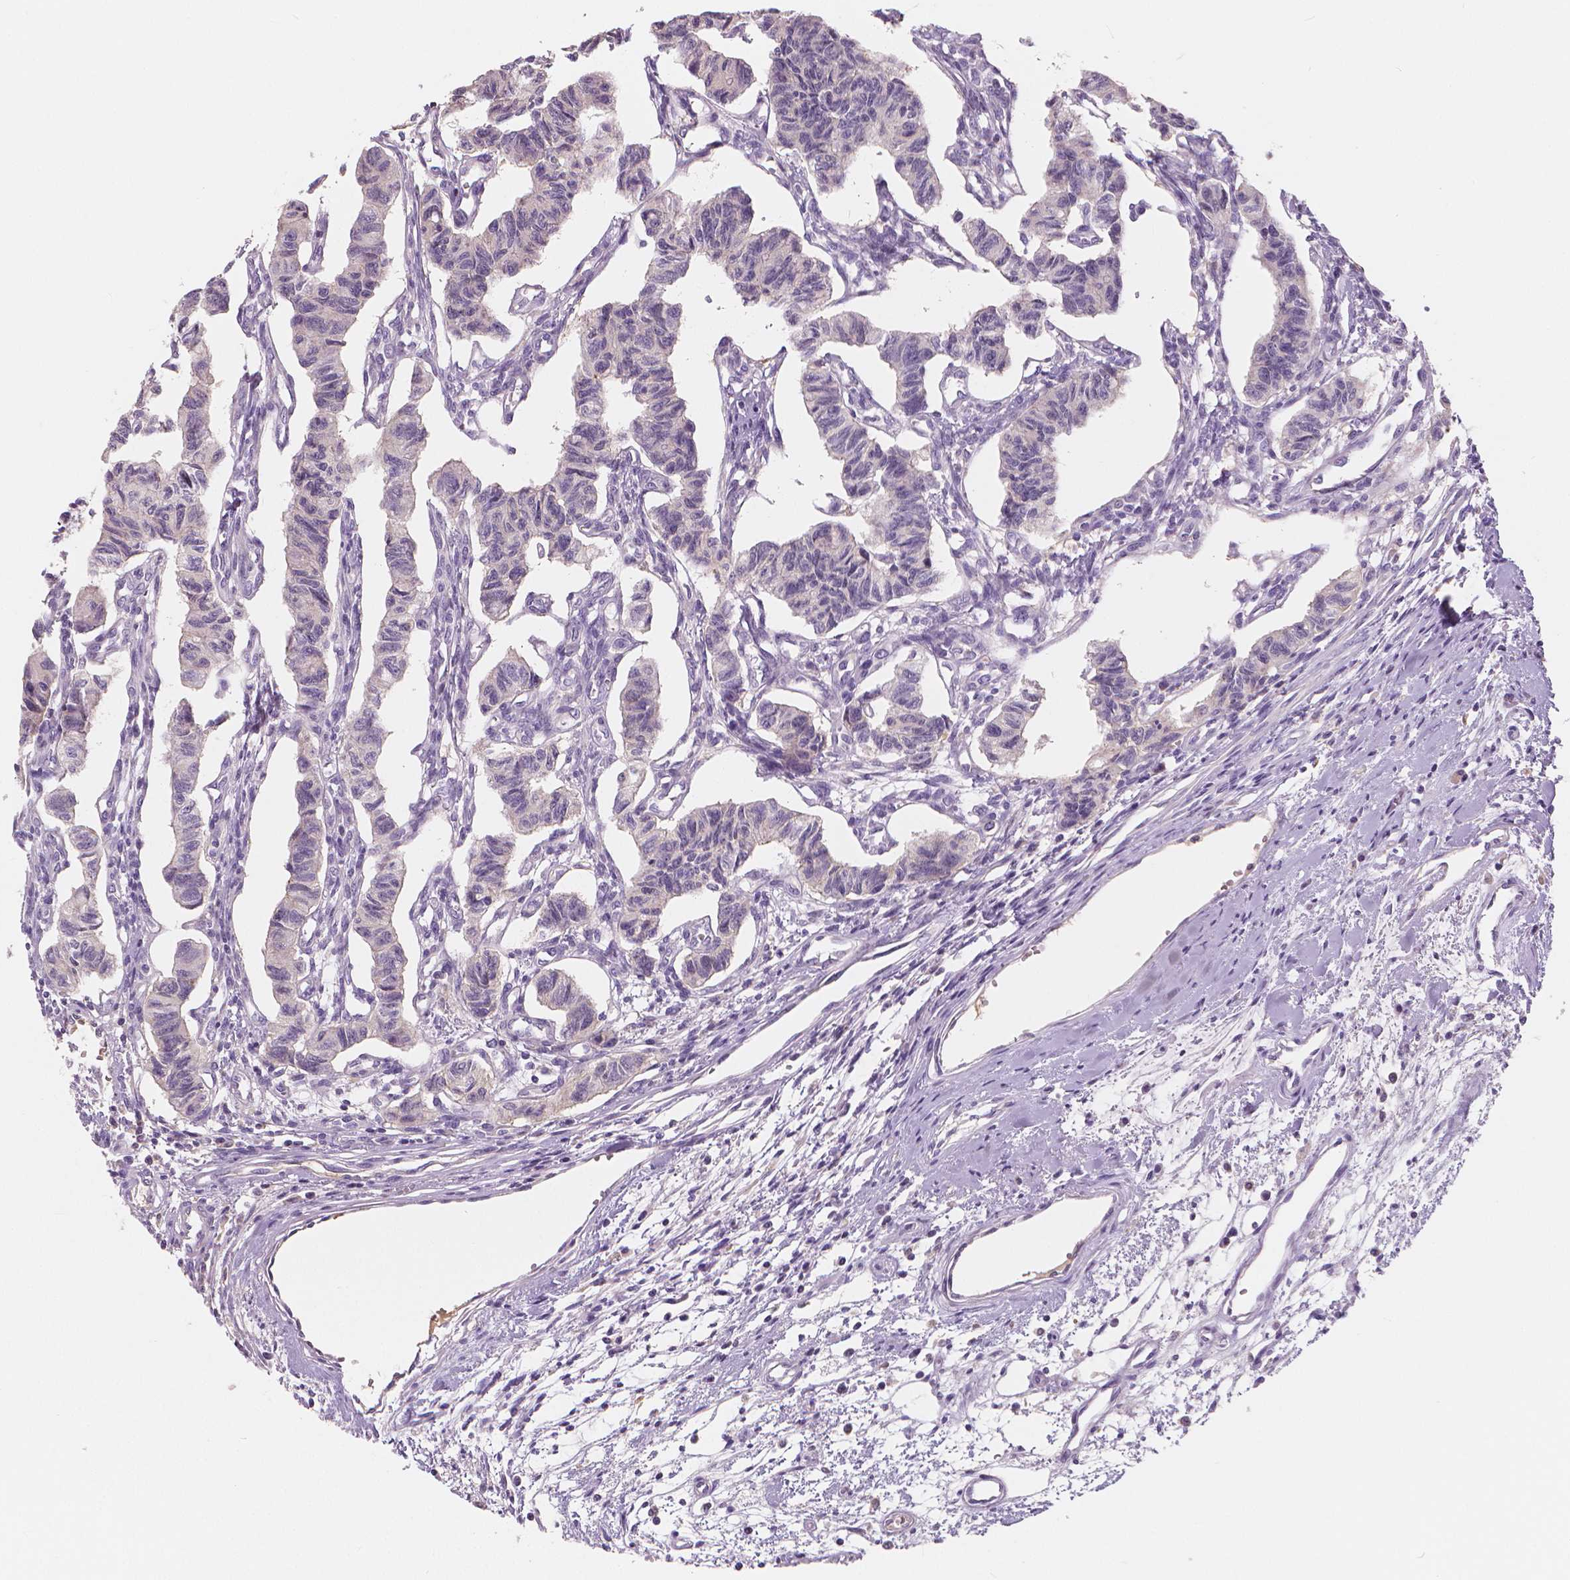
{"staining": {"intensity": "negative", "quantity": "none", "location": "none"}, "tissue": "carcinoid", "cell_type": "Tumor cells", "image_type": "cancer", "snomed": [{"axis": "morphology", "description": "Carcinoid, malignant, NOS"}, {"axis": "topography", "description": "Kidney"}], "caption": "IHC image of malignant carcinoid stained for a protein (brown), which shows no positivity in tumor cells.", "gene": "APOA4", "patient": {"sex": "female", "age": 41}}